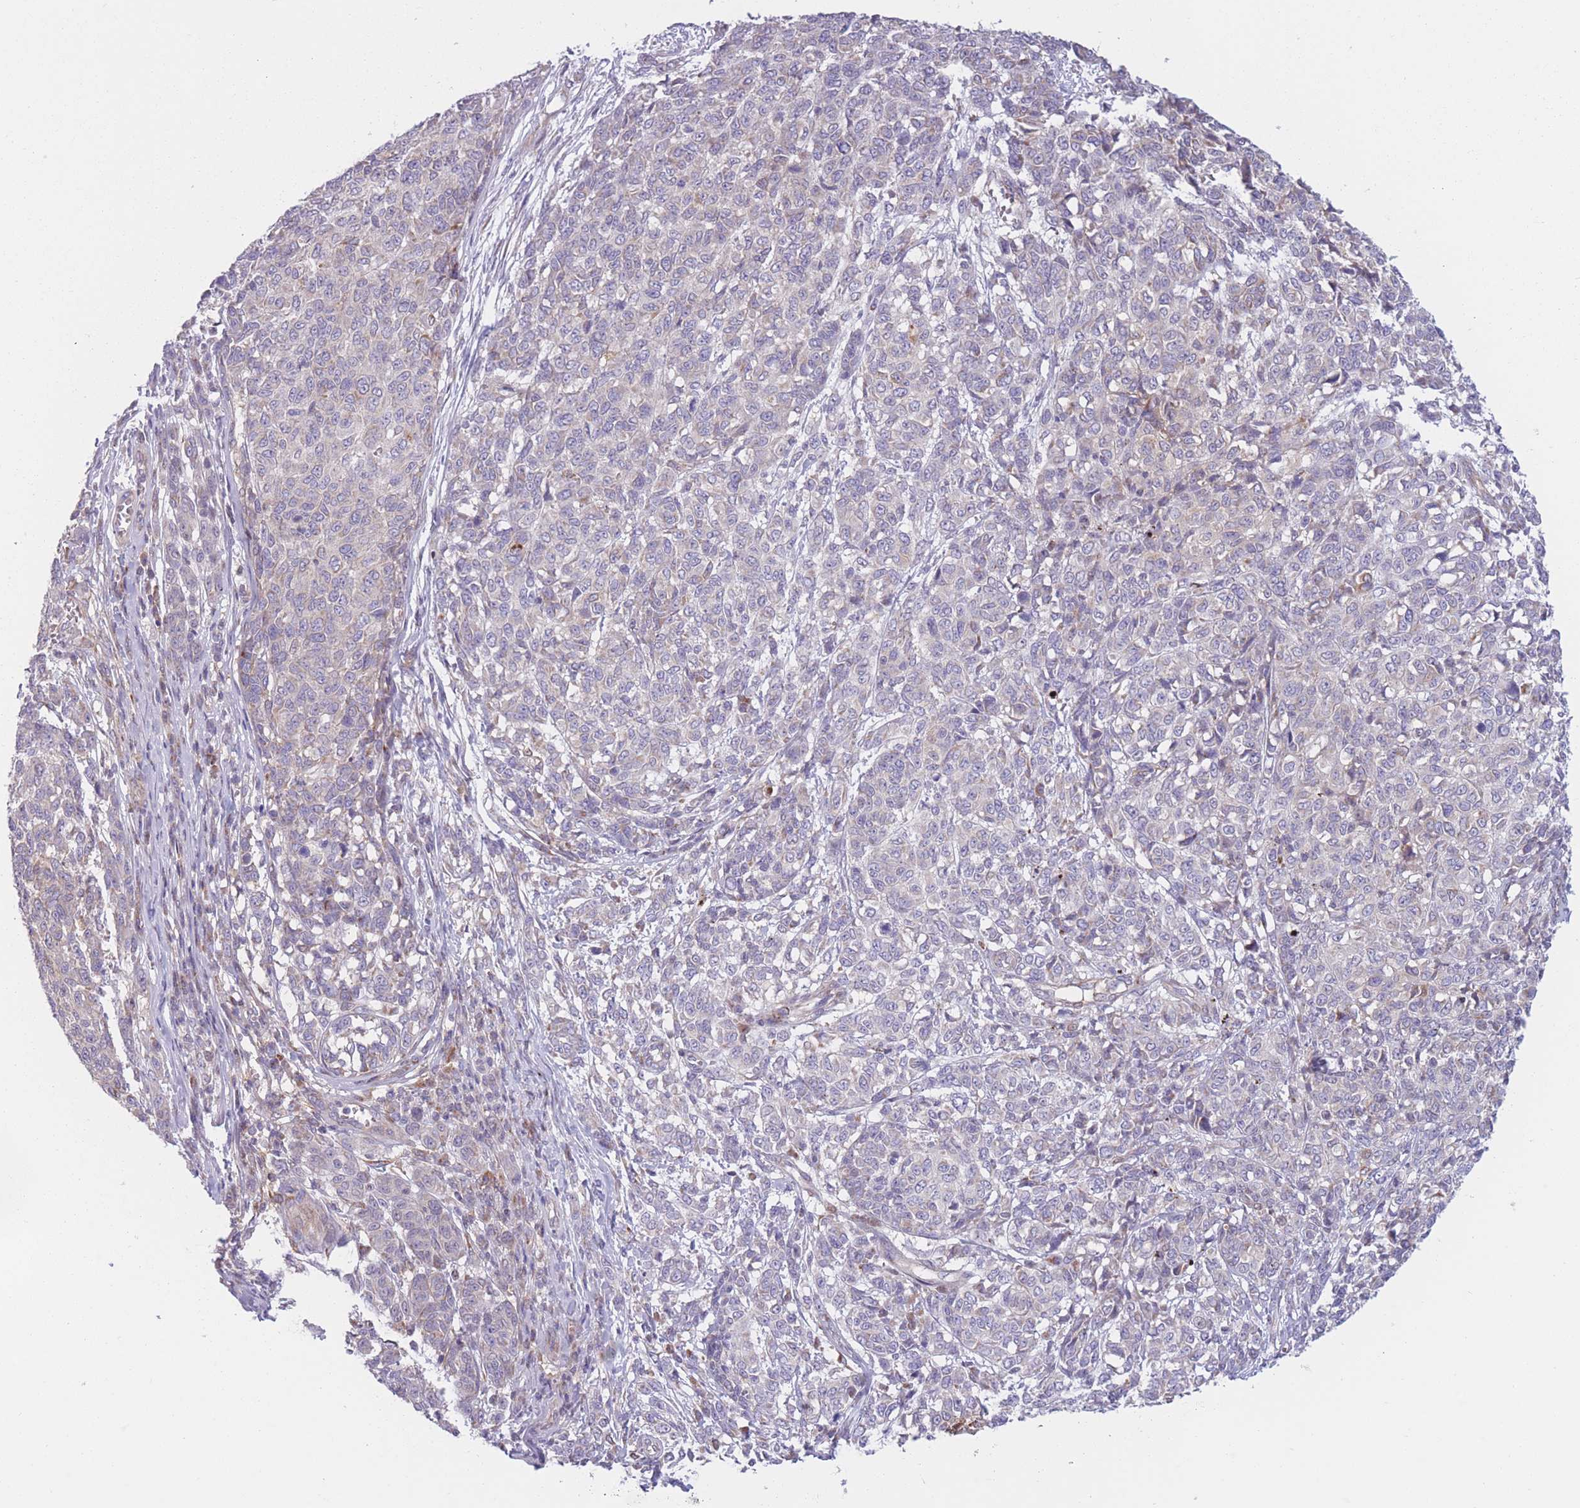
{"staining": {"intensity": "negative", "quantity": "none", "location": "none"}, "tissue": "melanoma", "cell_type": "Tumor cells", "image_type": "cancer", "snomed": [{"axis": "morphology", "description": "Malignant melanoma, NOS"}, {"axis": "topography", "description": "Skin"}], "caption": "Protein analysis of malignant melanoma reveals no significant expression in tumor cells. (Brightfield microscopy of DAB (3,3'-diaminobenzidine) IHC at high magnification).", "gene": "PDE4A", "patient": {"sex": "male", "age": 49}}